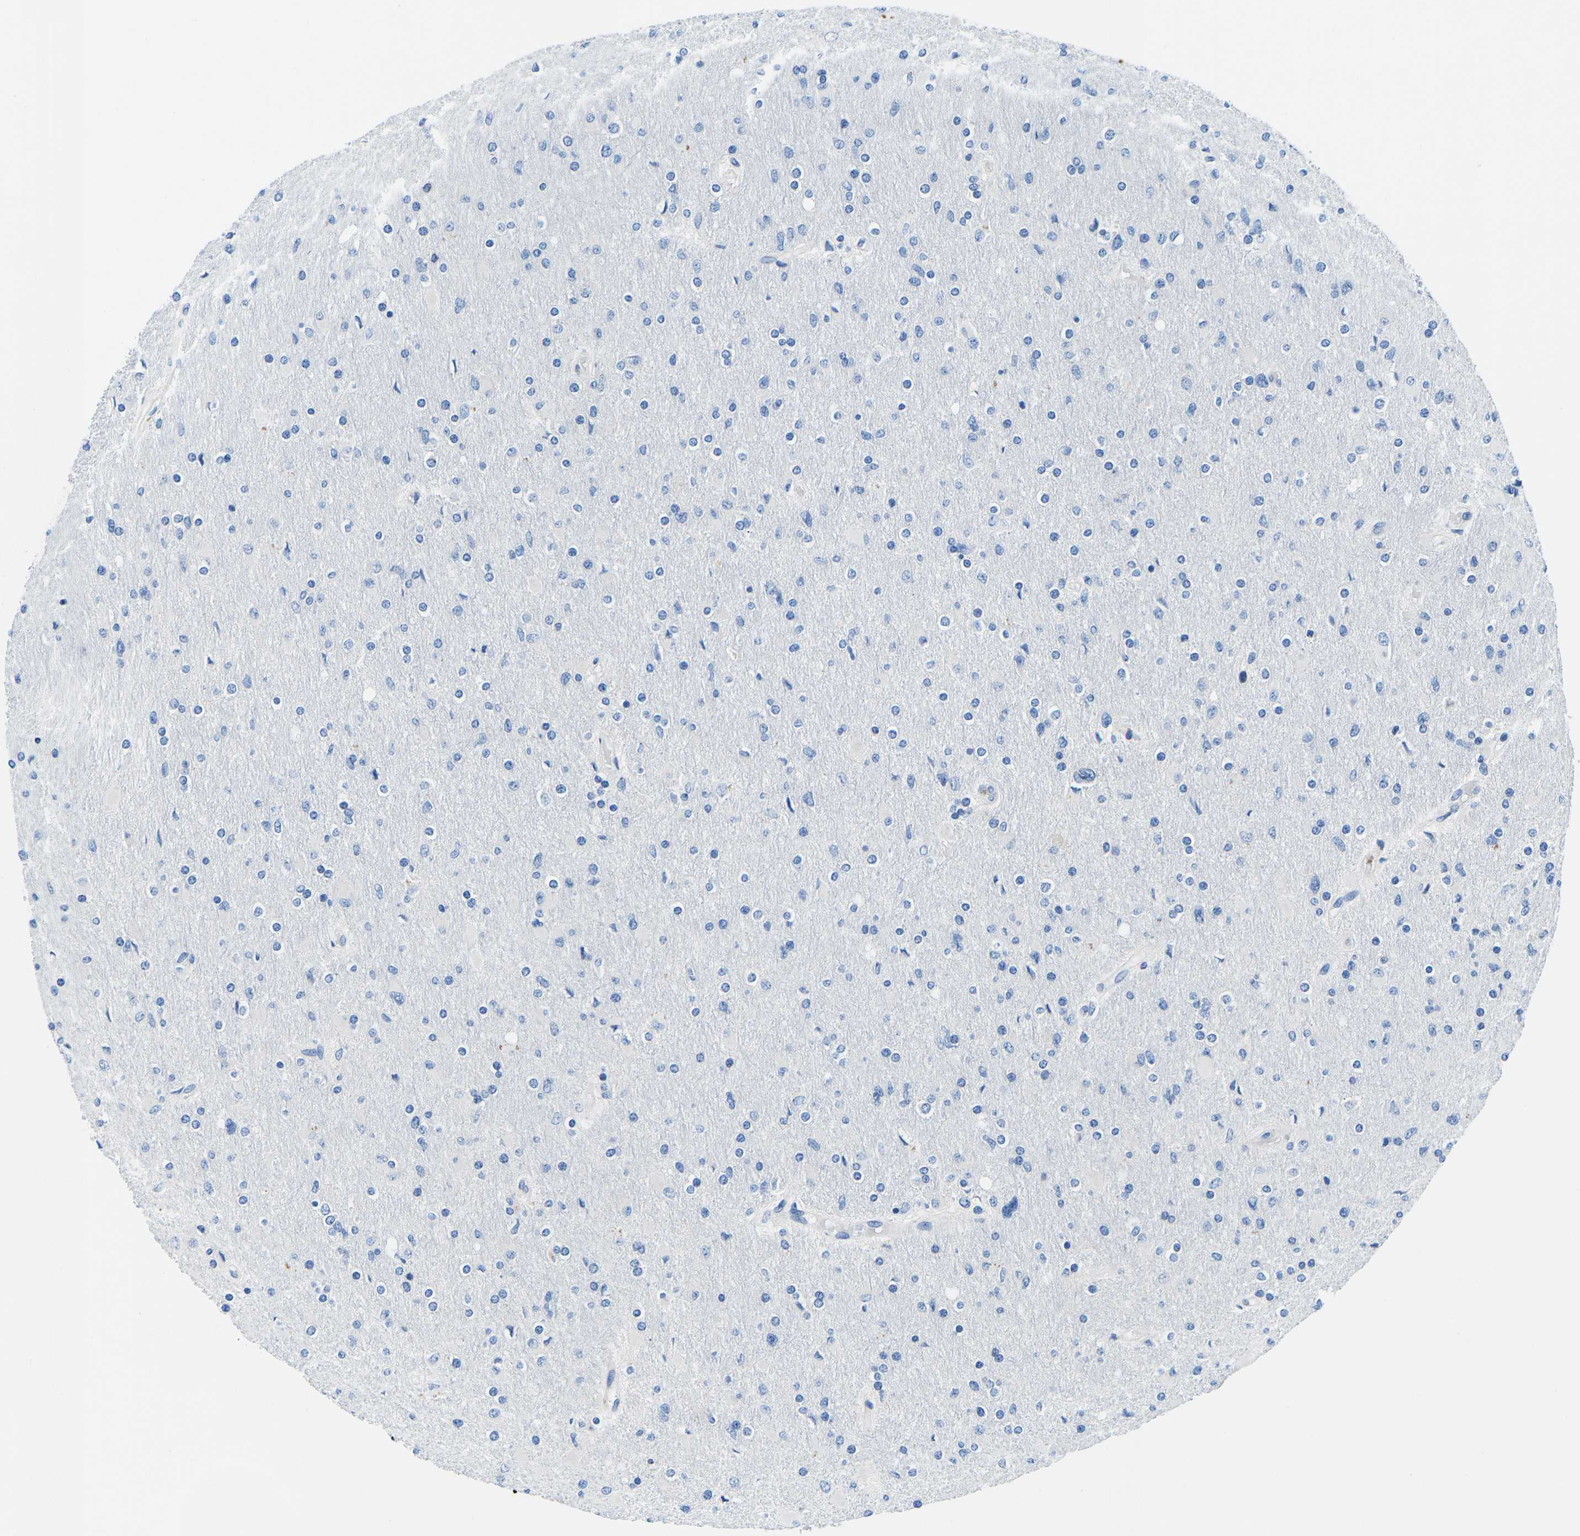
{"staining": {"intensity": "negative", "quantity": "none", "location": "none"}, "tissue": "glioma", "cell_type": "Tumor cells", "image_type": "cancer", "snomed": [{"axis": "morphology", "description": "Glioma, malignant, High grade"}, {"axis": "topography", "description": "Cerebral cortex"}], "caption": "Image shows no significant protein expression in tumor cells of malignant glioma (high-grade).", "gene": "MC4R", "patient": {"sex": "female", "age": 36}}